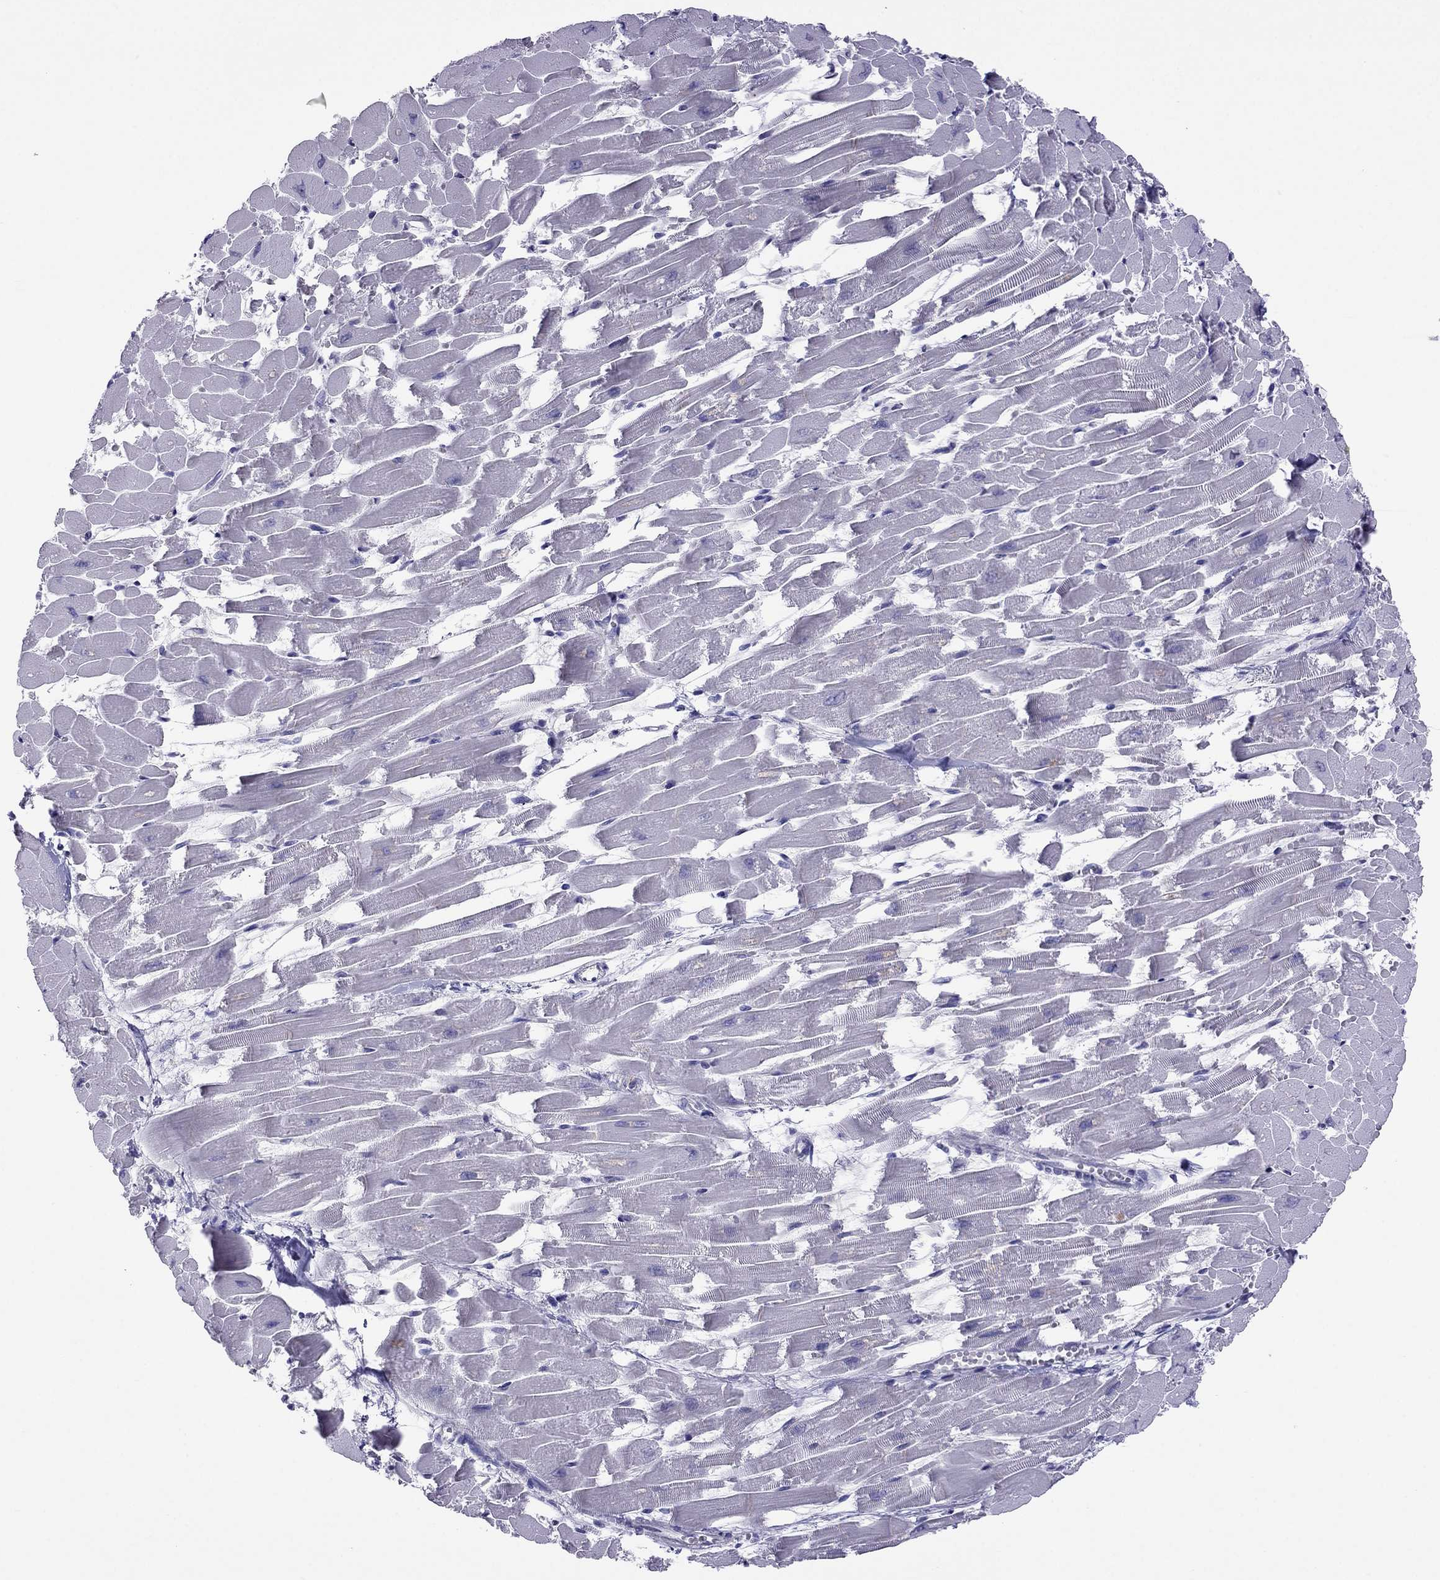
{"staining": {"intensity": "negative", "quantity": "none", "location": "none"}, "tissue": "heart muscle", "cell_type": "Cardiomyocytes", "image_type": "normal", "snomed": [{"axis": "morphology", "description": "Normal tissue, NOS"}, {"axis": "topography", "description": "Heart"}], "caption": "High power microscopy photomicrograph of an immunohistochemistry image of normal heart muscle, revealing no significant expression in cardiomyocytes.", "gene": "CROCC2", "patient": {"sex": "female", "age": 52}}